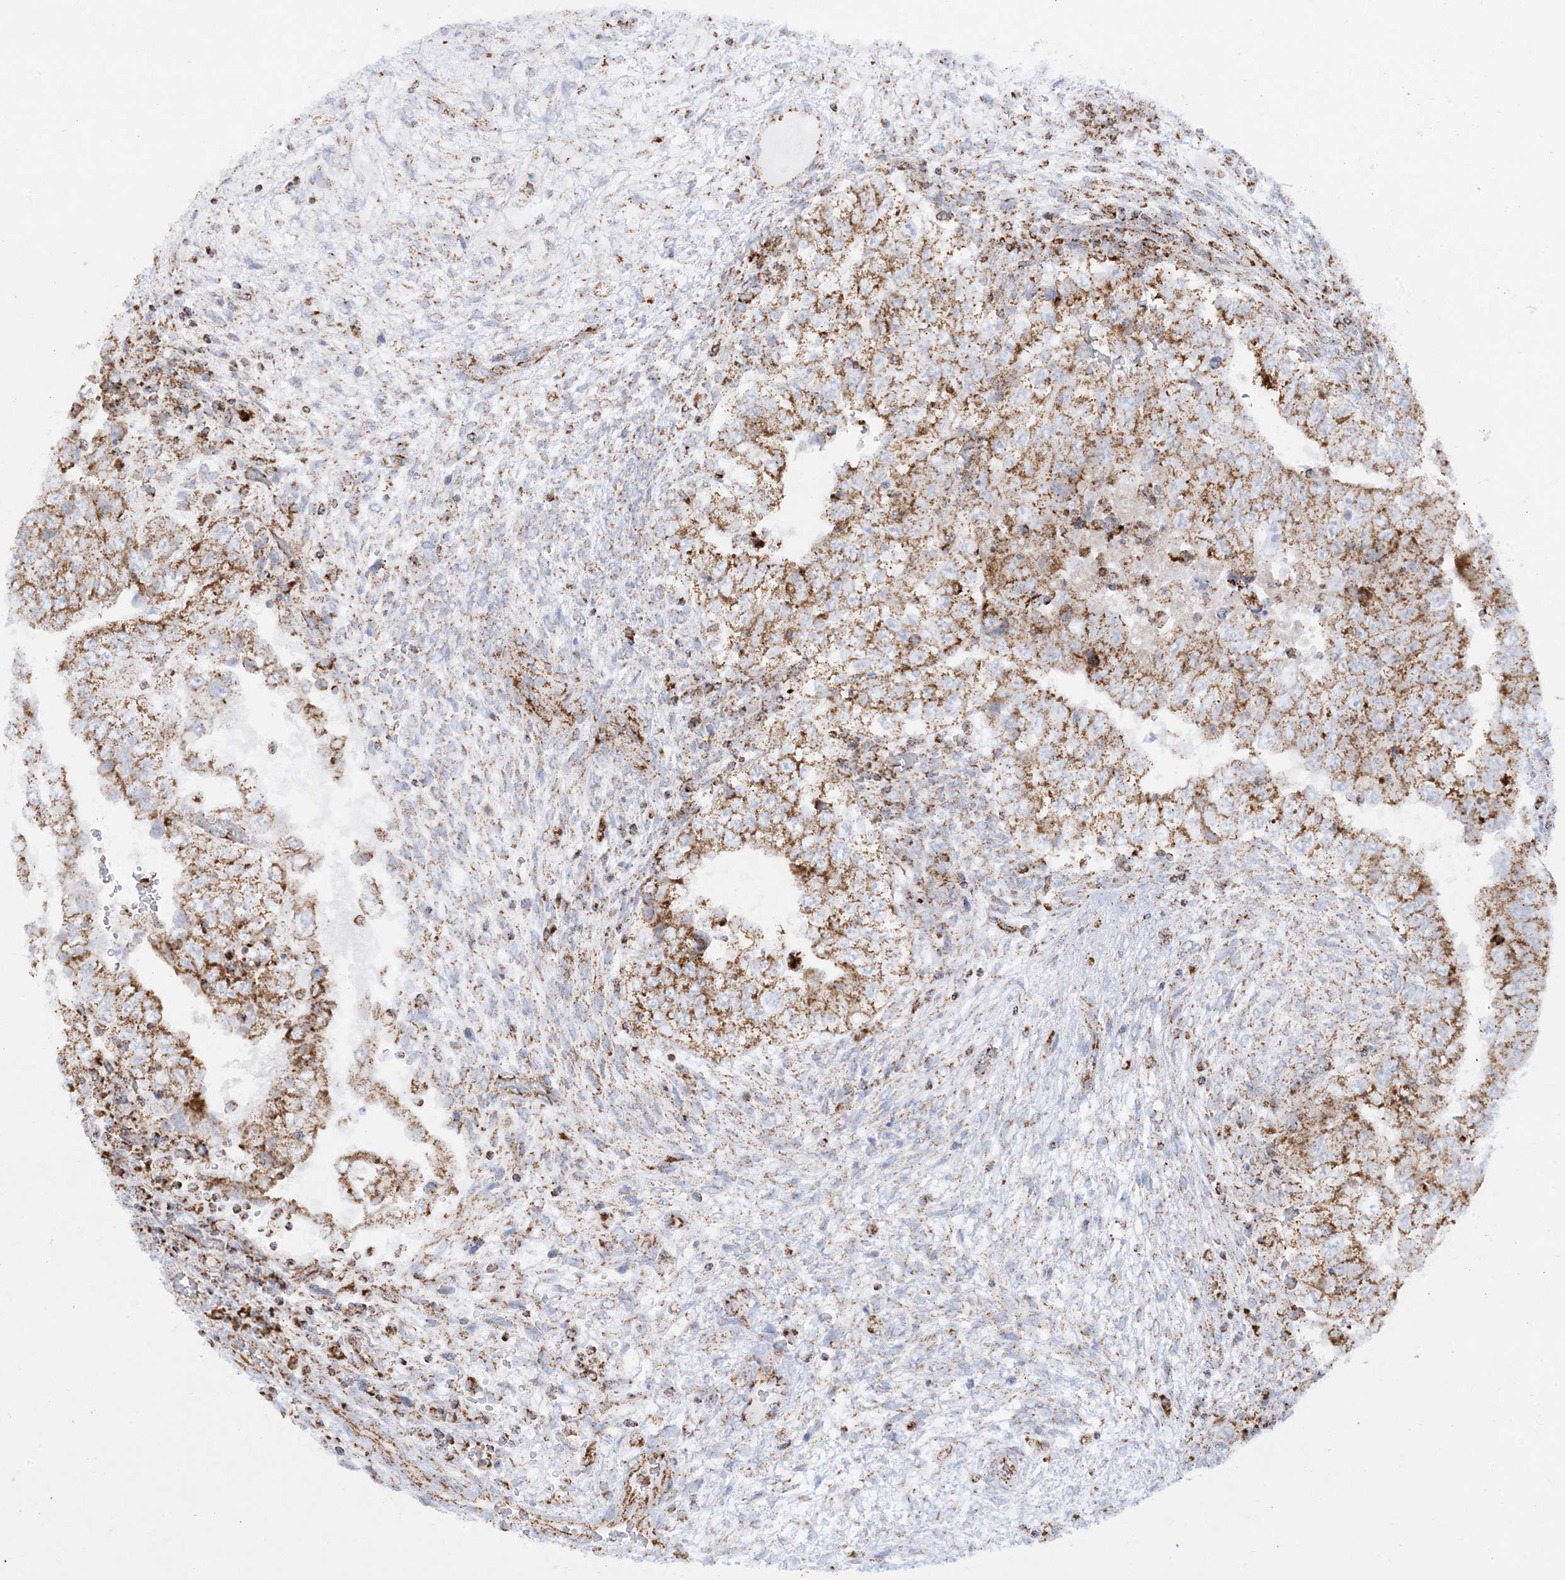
{"staining": {"intensity": "moderate", "quantity": ">75%", "location": "cytoplasmic/membranous"}, "tissue": "testis cancer", "cell_type": "Tumor cells", "image_type": "cancer", "snomed": [{"axis": "morphology", "description": "Carcinoma, Embryonal, NOS"}, {"axis": "topography", "description": "Testis"}], "caption": "DAB (3,3'-diaminobenzidine) immunohistochemical staining of human testis embryonal carcinoma reveals moderate cytoplasmic/membranous protein staining in approximately >75% of tumor cells. (DAB IHC, brown staining for protein, blue staining for nuclei).", "gene": "MRPS36", "patient": {"sex": "male", "age": 37}}